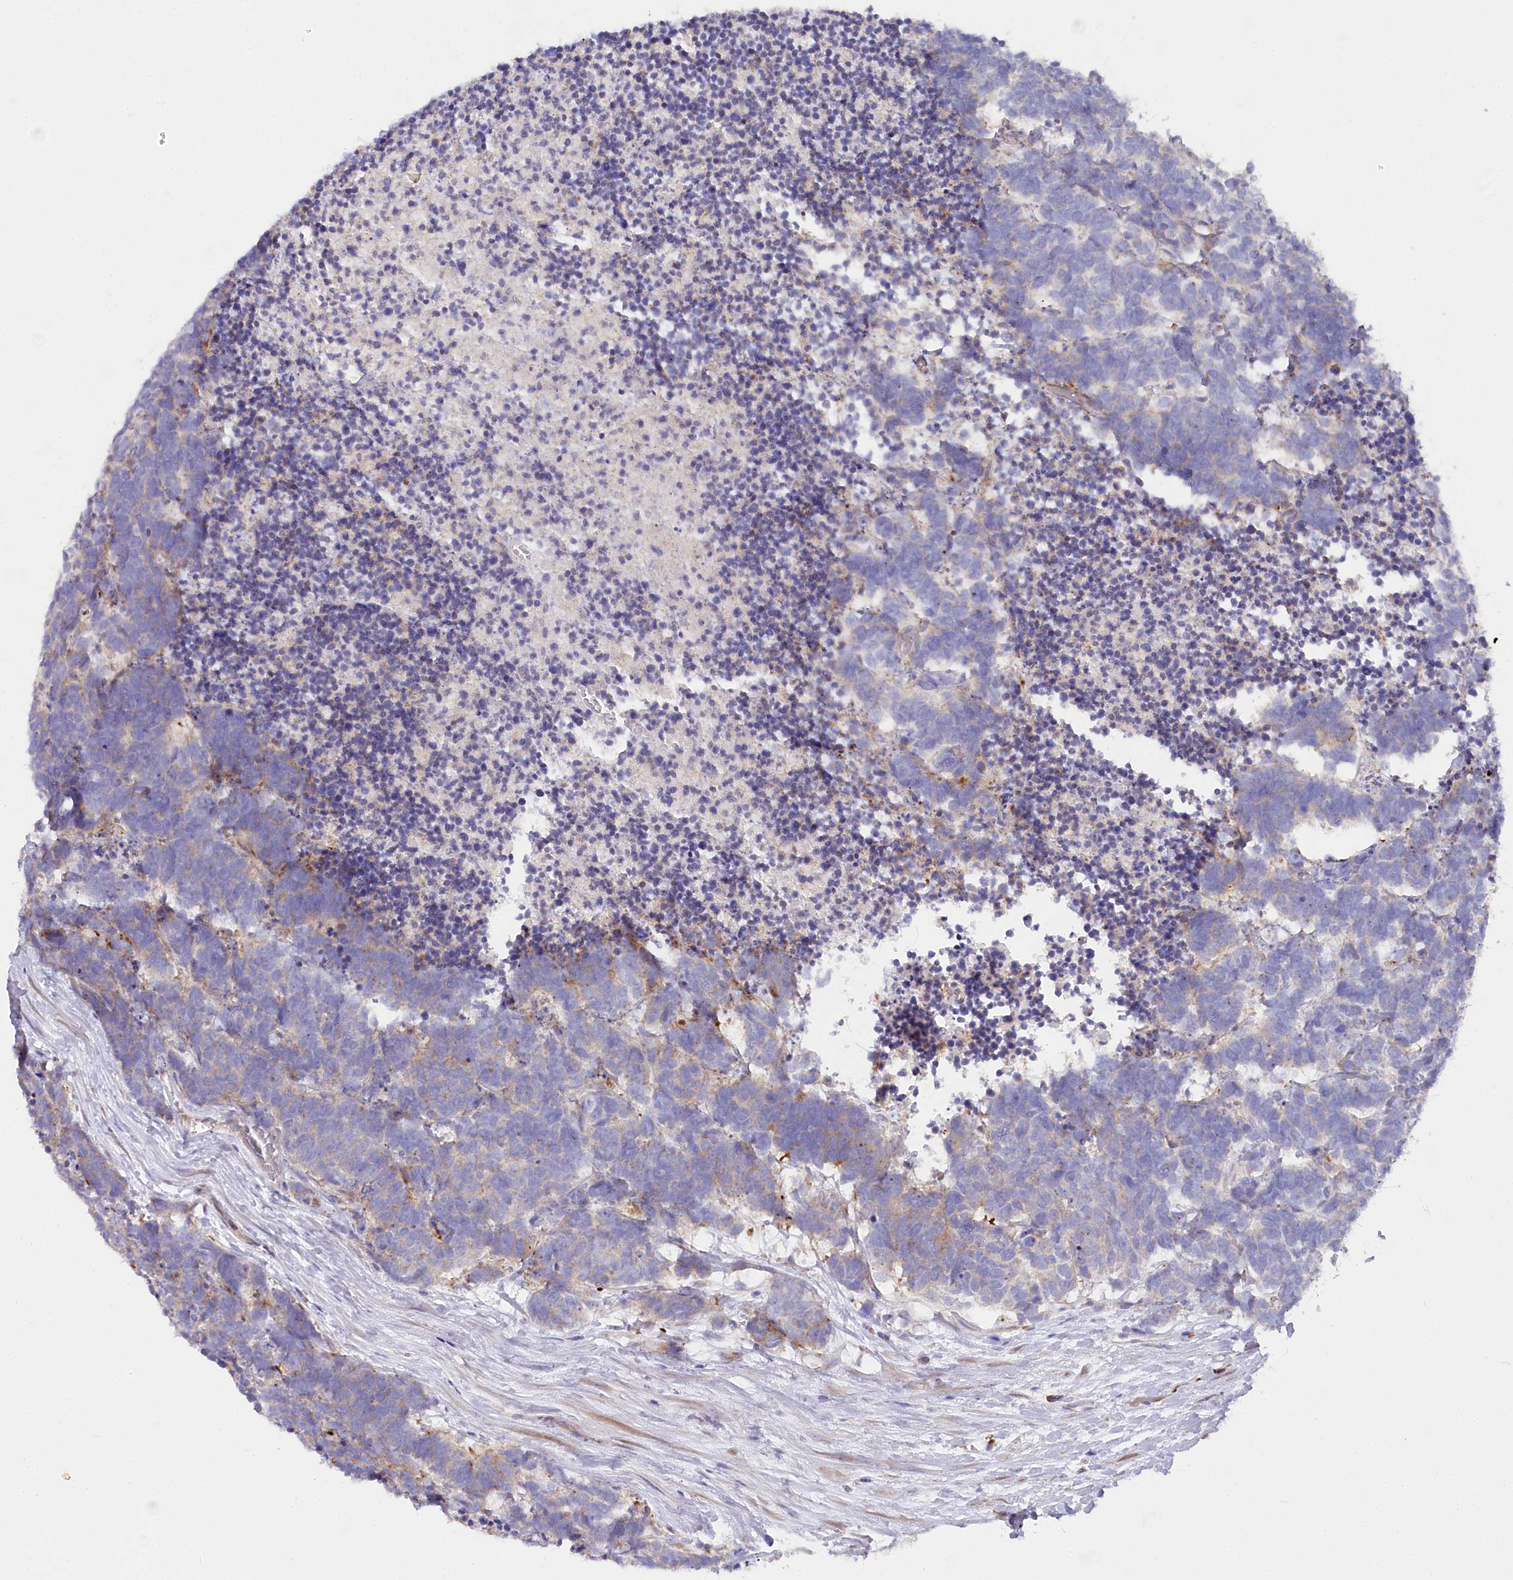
{"staining": {"intensity": "moderate", "quantity": "<25%", "location": "cytoplasmic/membranous"}, "tissue": "carcinoid", "cell_type": "Tumor cells", "image_type": "cancer", "snomed": [{"axis": "morphology", "description": "Carcinoma, NOS"}, {"axis": "morphology", "description": "Carcinoid, malignant, NOS"}, {"axis": "topography", "description": "Urinary bladder"}], "caption": "Approximately <25% of tumor cells in carcinoid demonstrate moderate cytoplasmic/membranous protein expression as visualized by brown immunohistochemical staining.", "gene": "POGLUT1", "patient": {"sex": "male", "age": 57}}